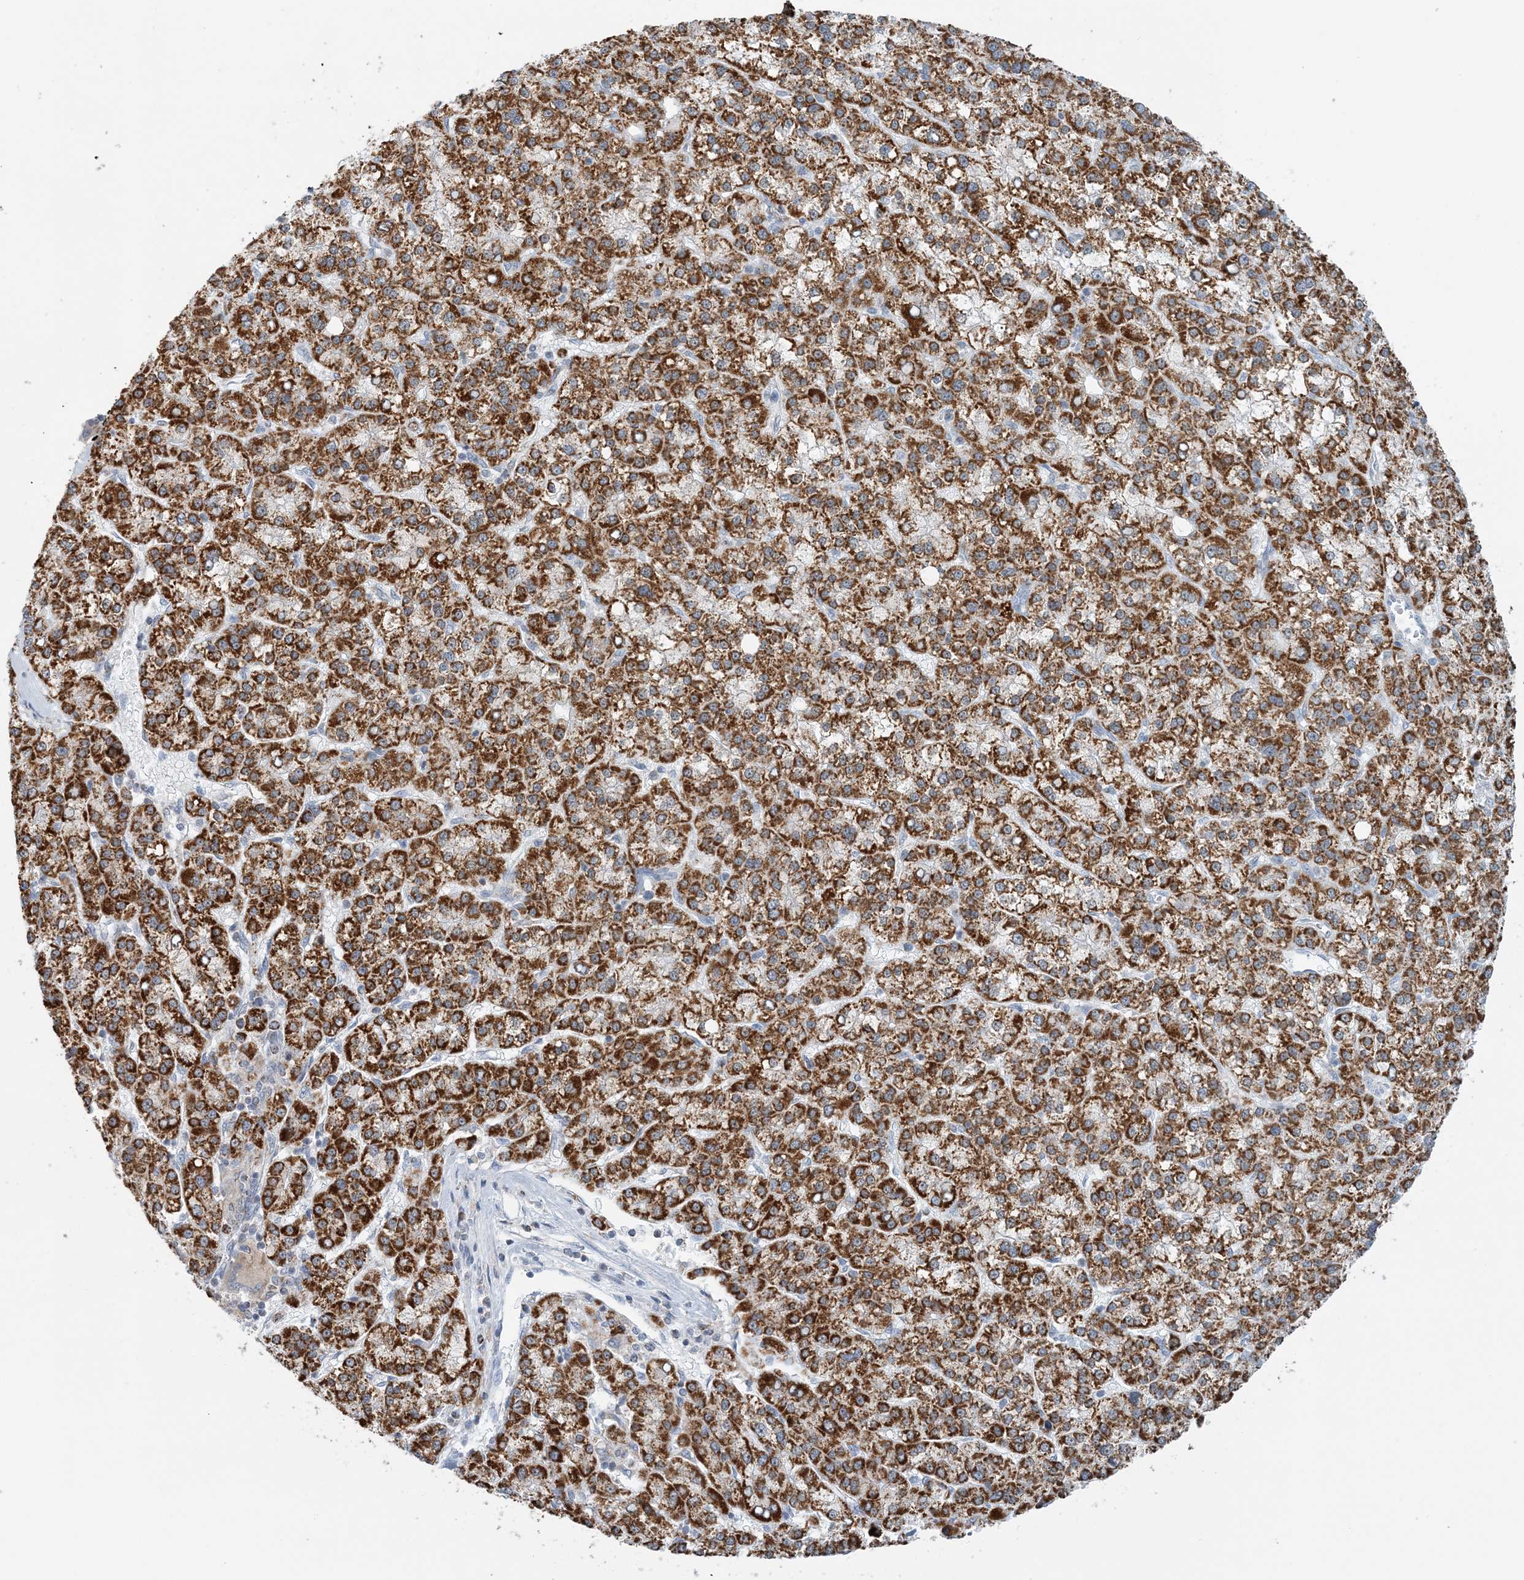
{"staining": {"intensity": "strong", "quantity": ">75%", "location": "cytoplasmic/membranous"}, "tissue": "liver cancer", "cell_type": "Tumor cells", "image_type": "cancer", "snomed": [{"axis": "morphology", "description": "Carcinoma, Hepatocellular, NOS"}, {"axis": "topography", "description": "Liver"}], "caption": "The immunohistochemical stain shows strong cytoplasmic/membranous staining in tumor cells of liver cancer (hepatocellular carcinoma) tissue. (Brightfield microscopy of DAB IHC at high magnification).", "gene": "BDH1", "patient": {"sex": "female", "age": 58}}